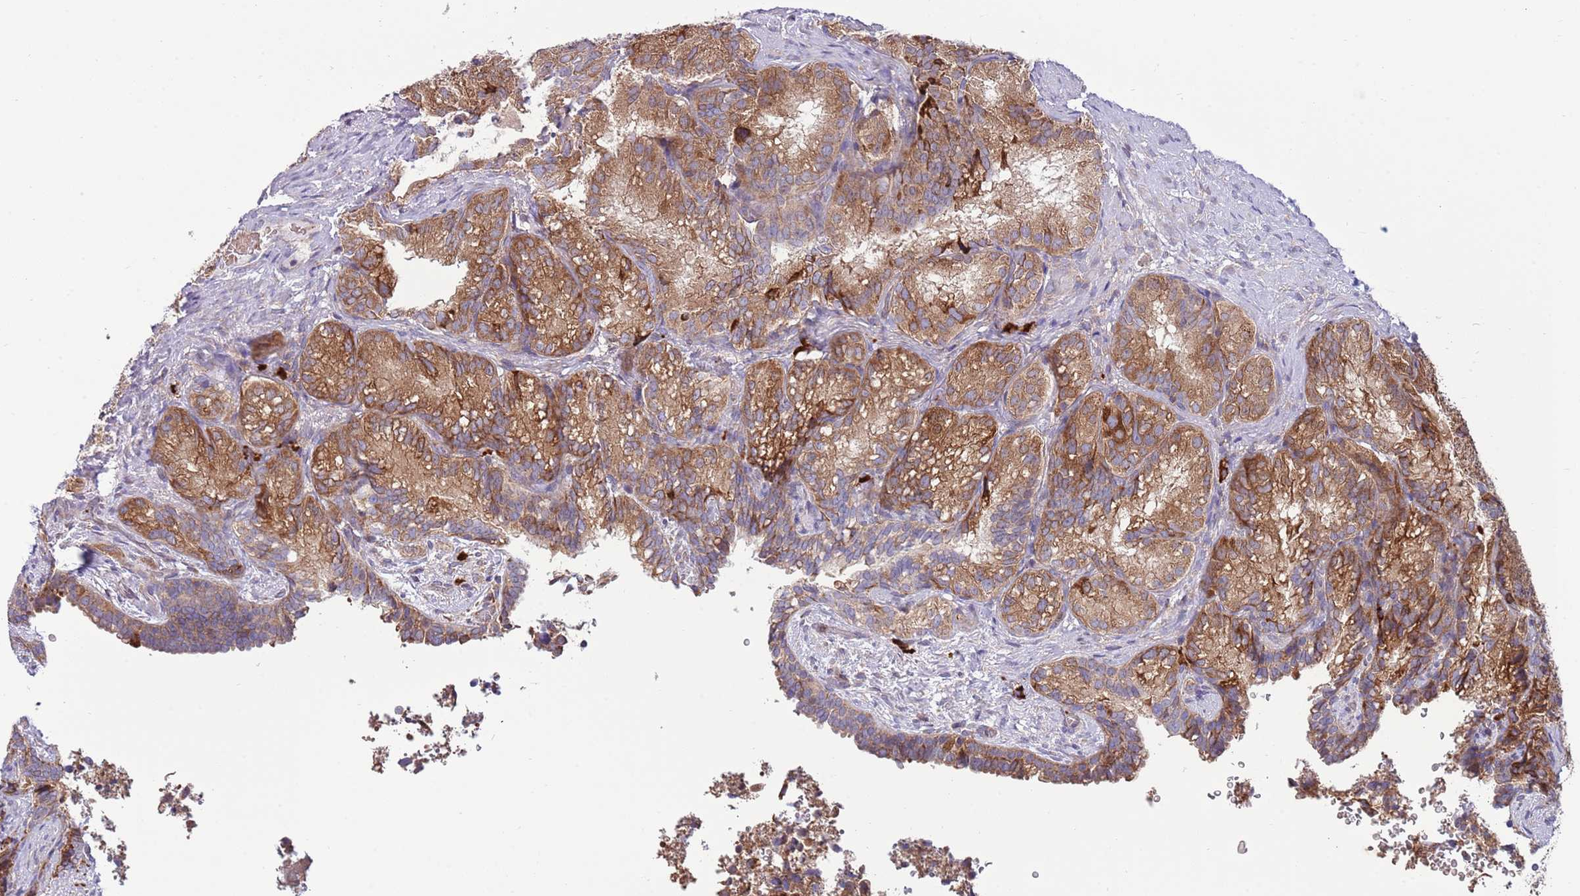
{"staining": {"intensity": "strong", "quantity": ">75%", "location": "cytoplasmic/membranous"}, "tissue": "seminal vesicle", "cell_type": "Glandular cells", "image_type": "normal", "snomed": [{"axis": "morphology", "description": "Normal tissue, NOS"}, {"axis": "topography", "description": "Seminal veicle"}], "caption": "A brown stain labels strong cytoplasmic/membranous expression of a protein in glandular cells of normal seminal vesicle. The protein of interest is shown in brown color, while the nuclei are stained blue.", "gene": "DAND5", "patient": {"sex": "male", "age": 58}}